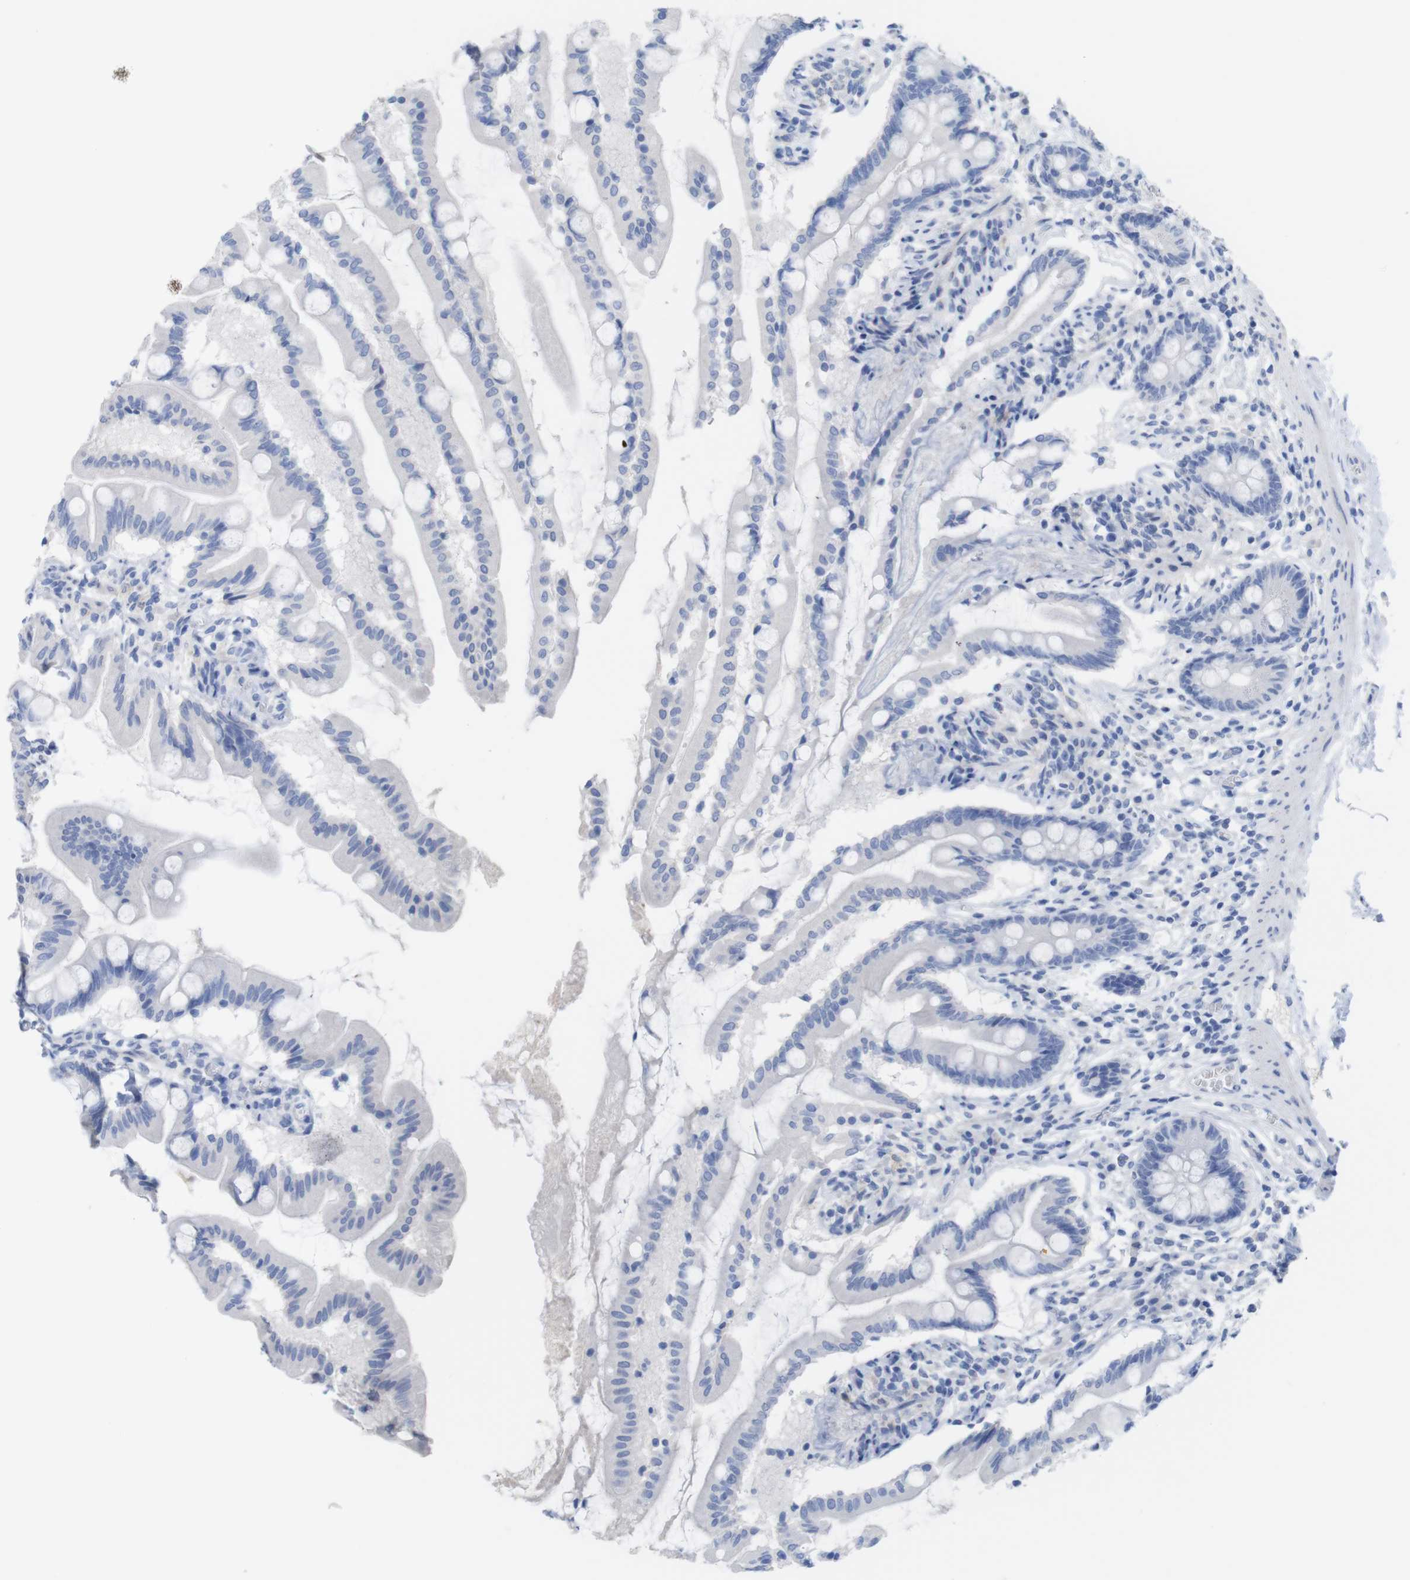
{"staining": {"intensity": "negative", "quantity": "none", "location": "none"}, "tissue": "small intestine", "cell_type": "Glandular cells", "image_type": "normal", "snomed": [{"axis": "morphology", "description": "Normal tissue, NOS"}, {"axis": "topography", "description": "Small intestine"}], "caption": "There is no significant expression in glandular cells of small intestine. Brightfield microscopy of IHC stained with DAB (brown) and hematoxylin (blue), captured at high magnification.", "gene": "PNMA1", "patient": {"sex": "female", "age": 56}}